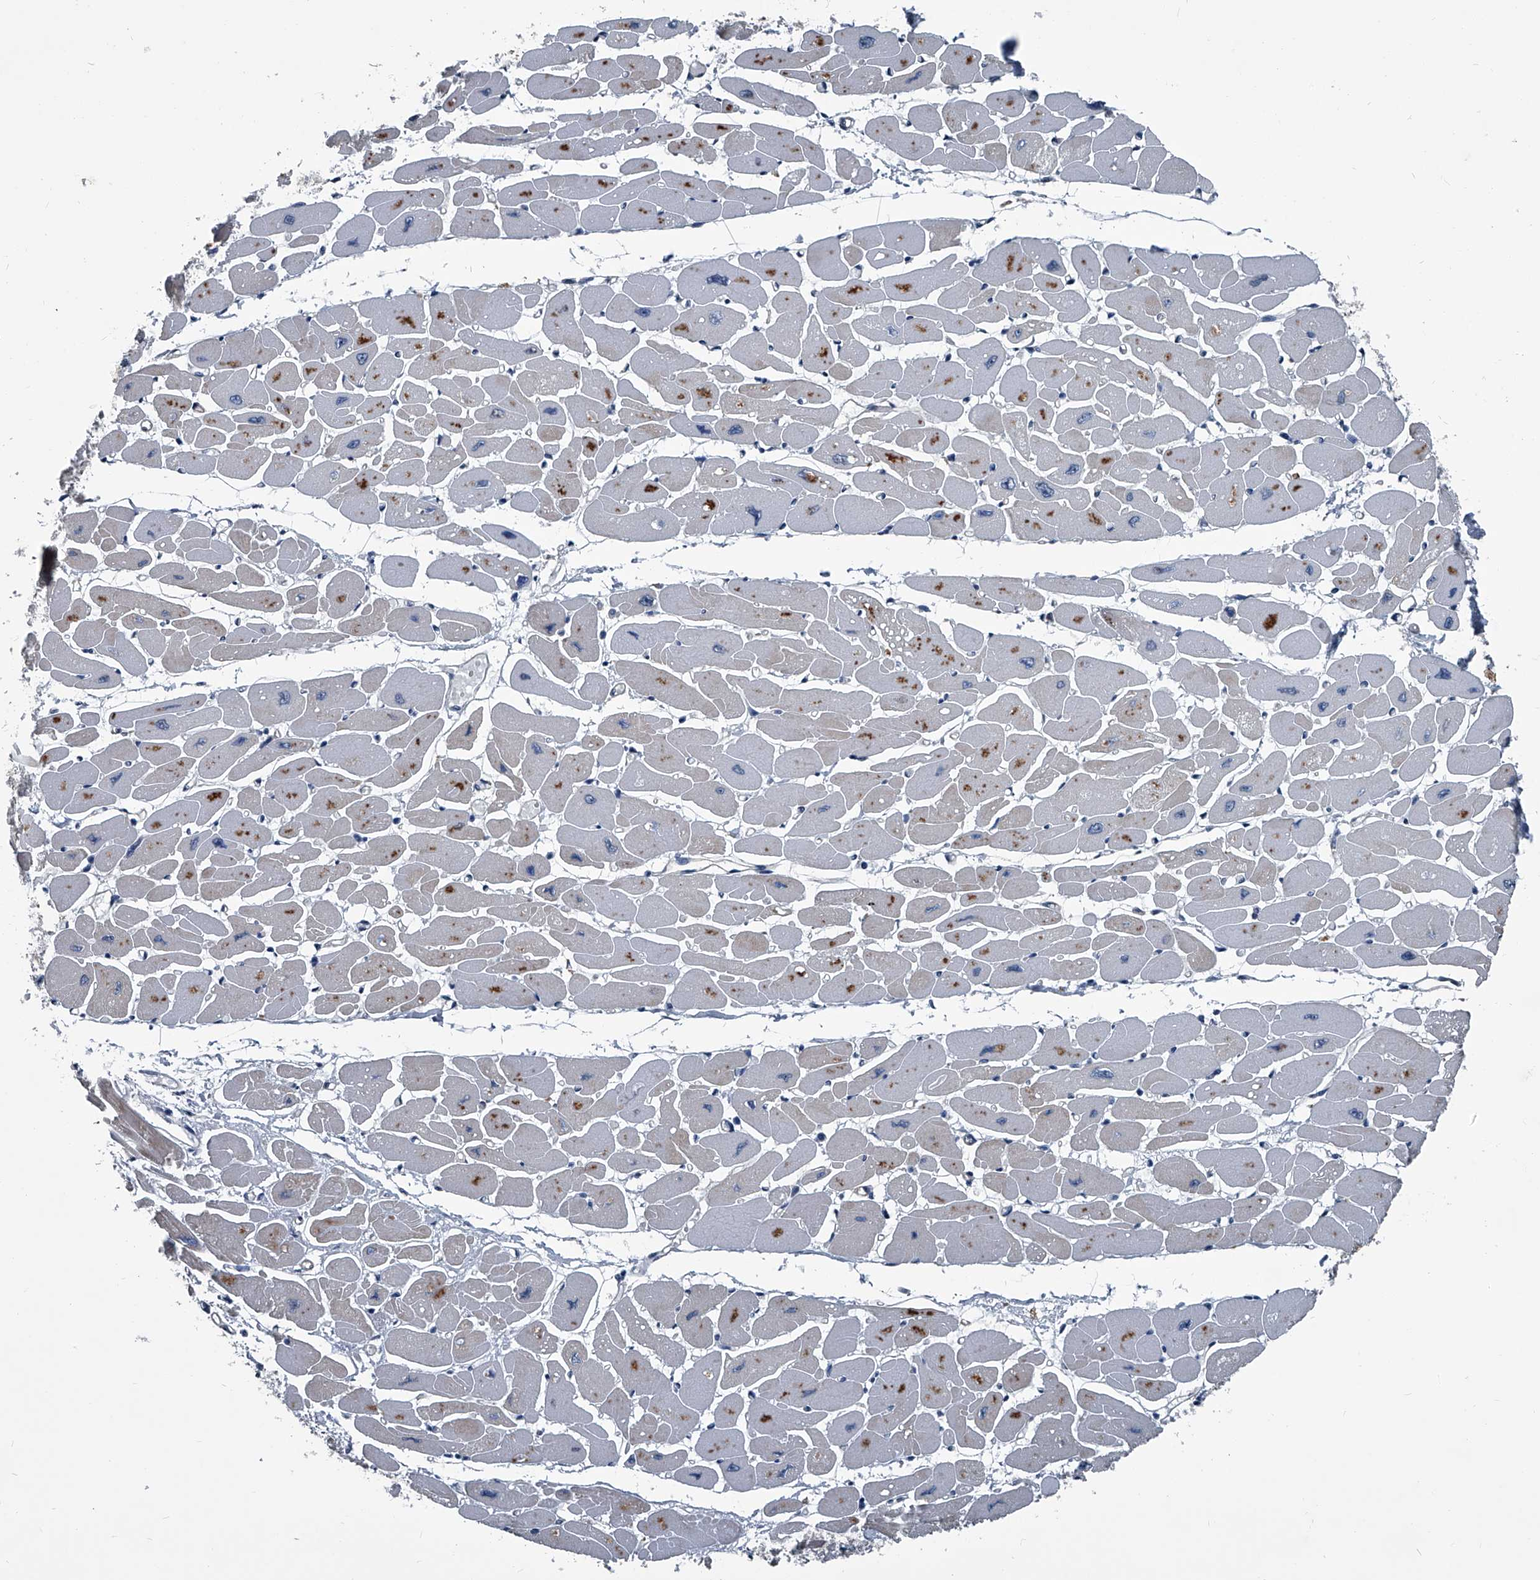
{"staining": {"intensity": "moderate", "quantity": "25%-75%", "location": "cytoplasmic/membranous"}, "tissue": "heart muscle", "cell_type": "Cardiomyocytes", "image_type": "normal", "snomed": [{"axis": "morphology", "description": "Normal tissue, NOS"}, {"axis": "topography", "description": "Heart"}], "caption": "DAB (3,3'-diaminobenzidine) immunohistochemical staining of normal human heart muscle shows moderate cytoplasmic/membranous protein positivity in about 25%-75% of cardiomyocytes.", "gene": "PLEC", "patient": {"sex": "female", "age": 54}}